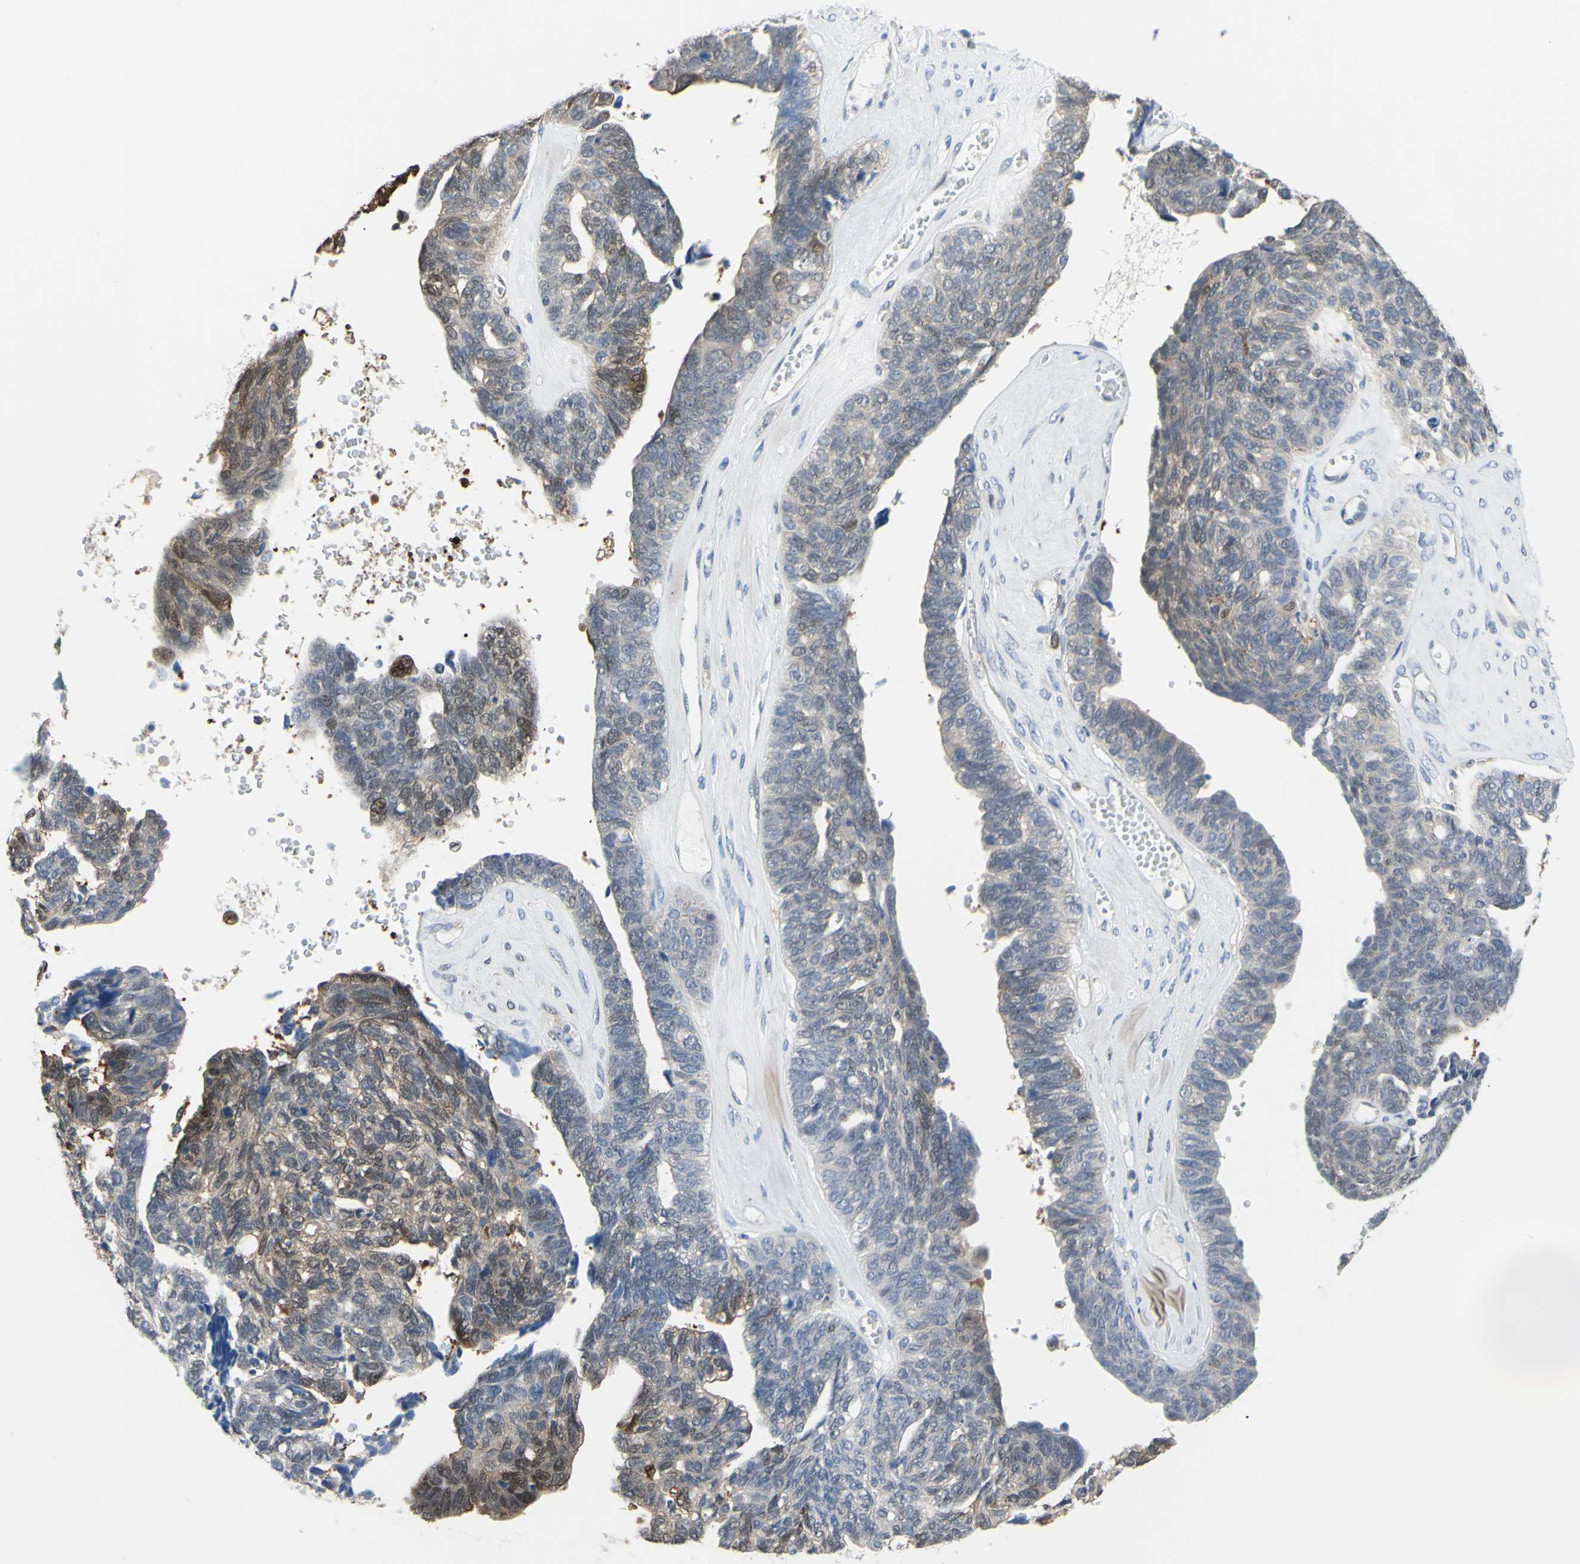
{"staining": {"intensity": "strong", "quantity": "25%-75%", "location": "cytoplasmic/membranous,nuclear"}, "tissue": "ovarian cancer", "cell_type": "Tumor cells", "image_type": "cancer", "snomed": [{"axis": "morphology", "description": "Cystadenocarcinoma, serous, NOS"}, {"axis": "topography", "description": "Ovary"}], "caption": "Tumor cells demonstrate high levels of strong cytoplasmic/membranous and nuclear staining in approximately 25%-75% of cells in human ovarian cancer.", "gene": "UPK3B", "patient": {"sex": "female", "age": 79}}